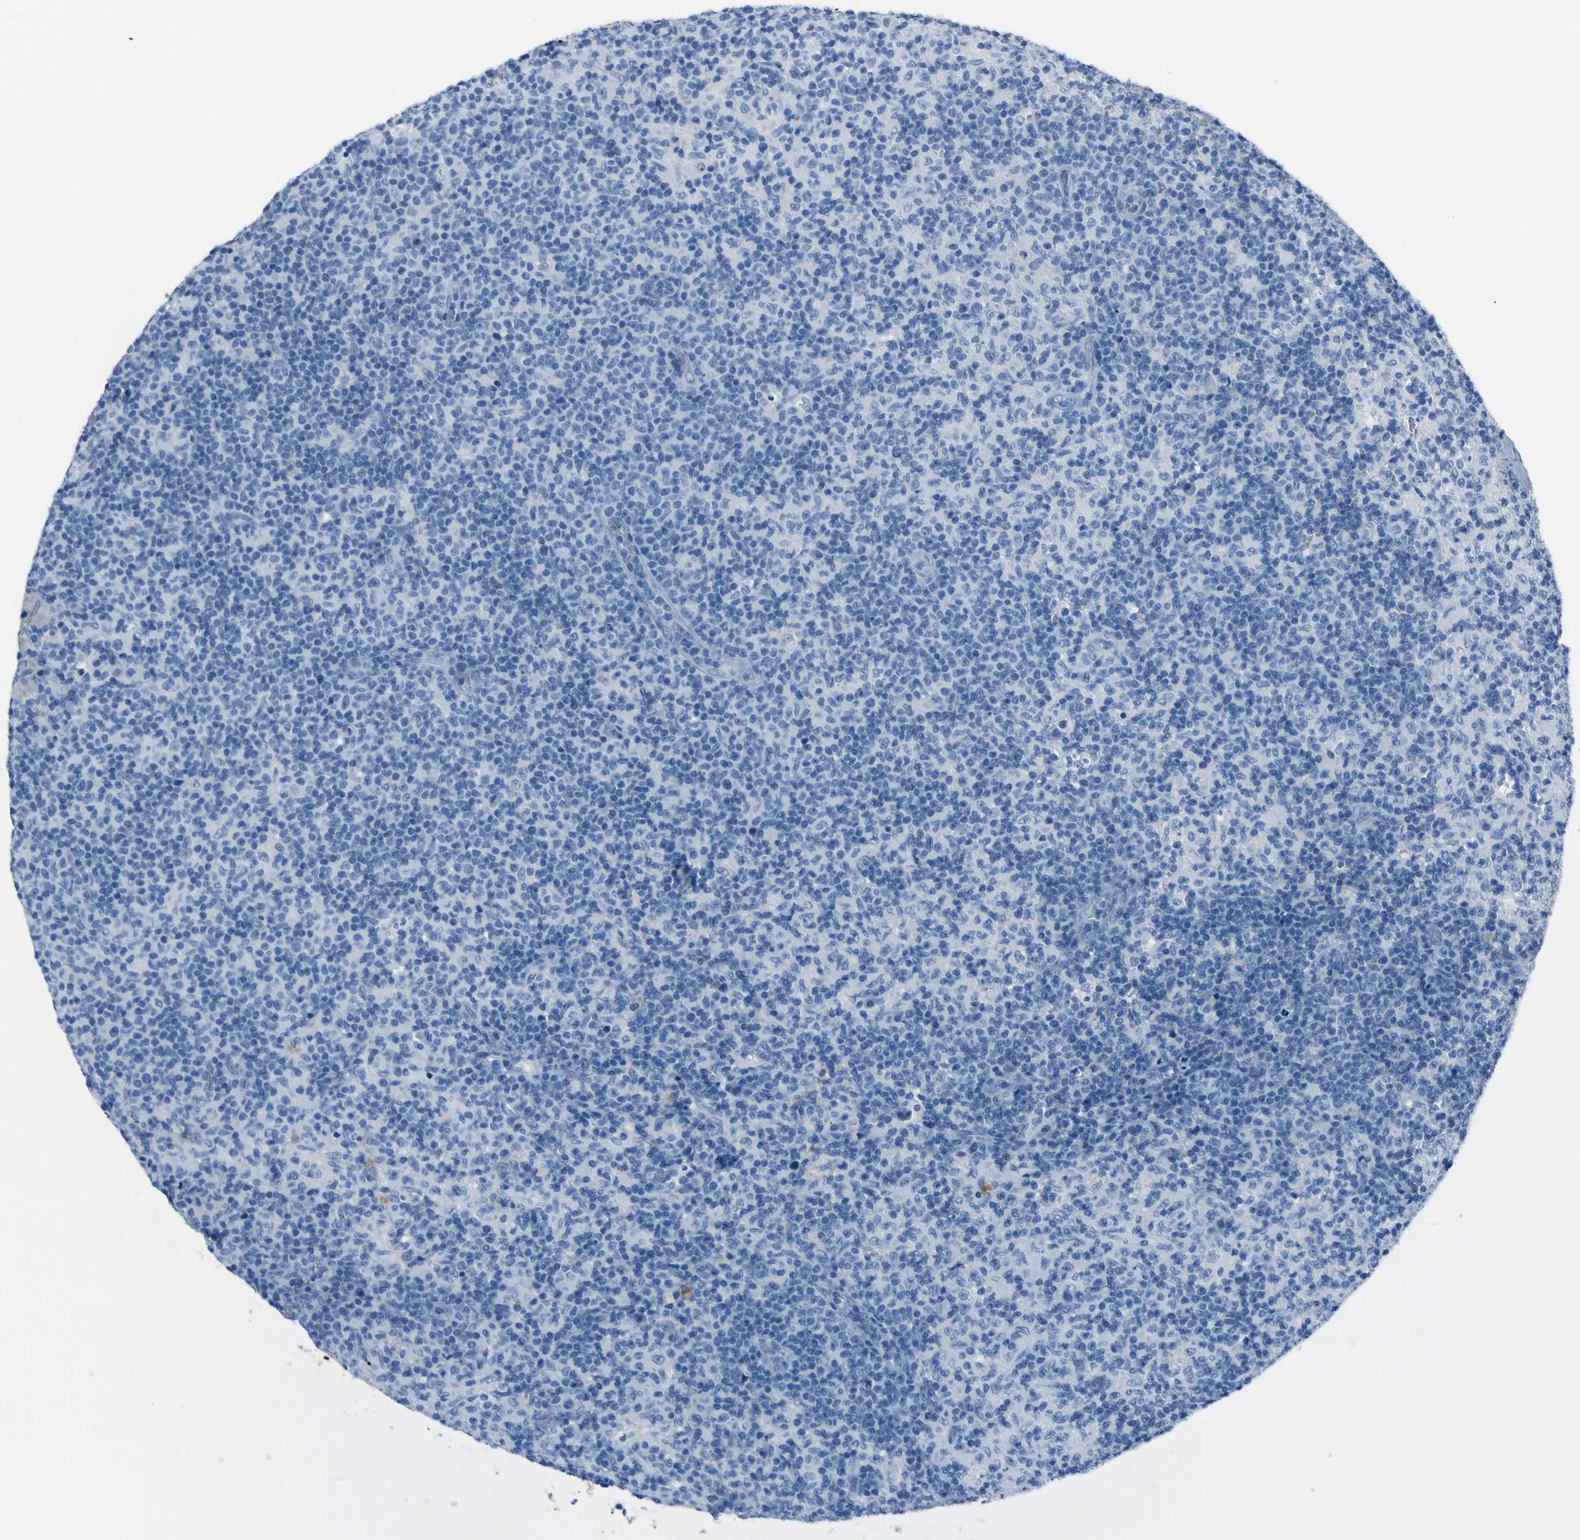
{"staining": {"intensity": "negative", "quantity": "none", "location": "none"}, "tissue": "lymph node", "cell_type": "Germinal center cells", "image_type": "normal", "snomed": [{"axis": "morphology", "description": "Normal tissue, NOS"}, {"axis": "morphology", "description": "Inflammation, NOS"}, {"axis": "topography", "description": "Lymph node"}], "caption": "DAB (3,3'-diaminobenzidine) immunohistochemical staining of normal lymph node shows no significant expression in germinal center cells. The staining was performed using DAB to visualize the protein expression in brown, while the nuclei were stained in blue with hematoxylin (Magnification: 20x).", "gene": "PHKG1", "patient": {"sex": "male", "age": 55}}